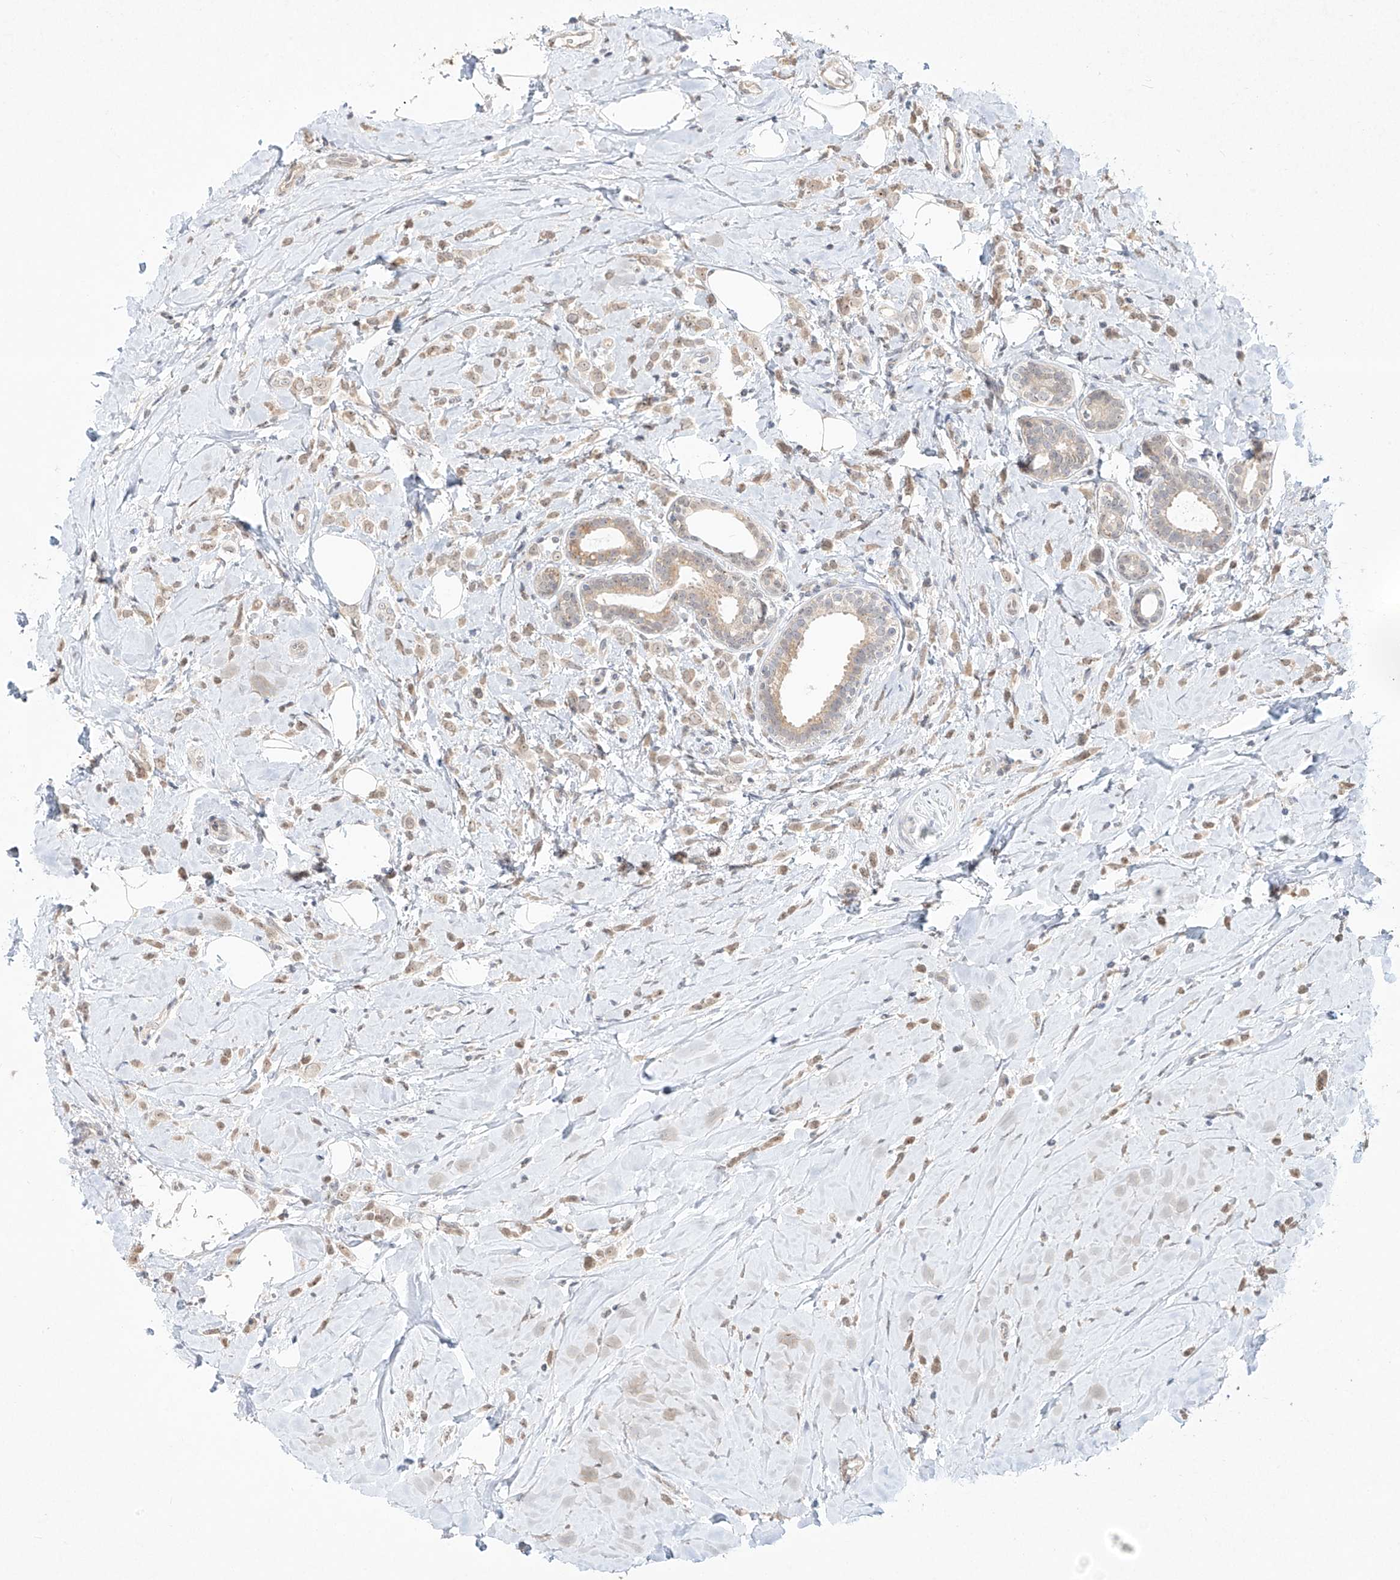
{"staining": {"intensity": "weak", "quantity": ">75%", "location": "cytoplasmic/membranous,nuclear"}, "tissue": "breast cancer", "cell_type": "Tumor cells", "image_type": "cancer", "snomed": [{"axis": "morphology", "description": "Lobular carcinoma"}, {"axis": "topography", "description": "Breast"}], "caption": "The photomicrograph displays staining of lobular carcinoma (breast), revealing weak cytoplasmic/membranous and nuclear protein expression (brown color) within tumor cells.", "gene": "TASP1", "patient": {"sex": "female", "age": 47}}